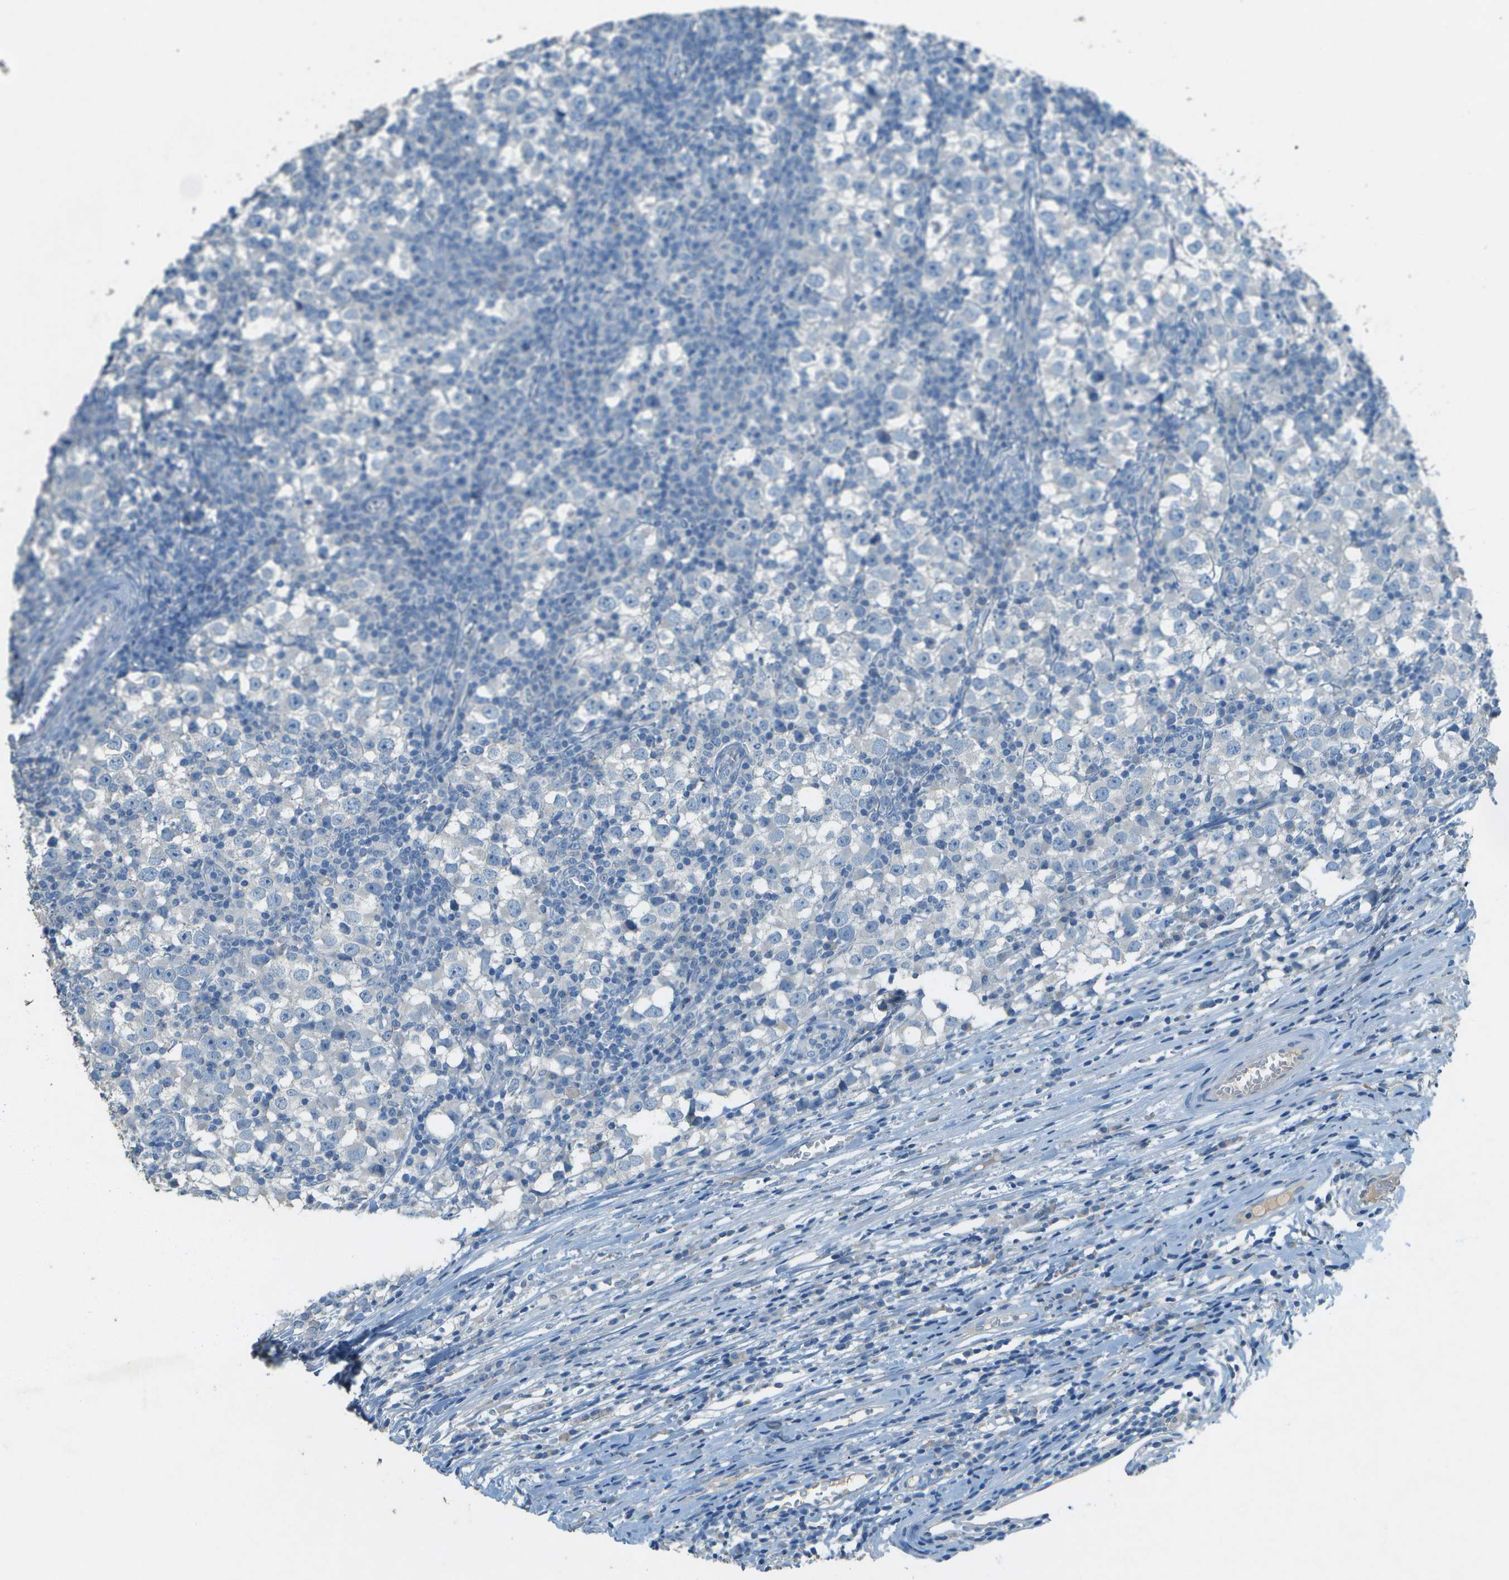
{"staining": {"intensity": "negative", "quantity": "none", "location": "none"}, "tissue": "testis cancer", "cell_type": "Tumor cells", "image_type": "cancer", "snomed": [{"axis": "morphology", "description": "Seminoma, NOS"}, {"axis": "topography", "description": "Testis"}], "caption": "Photomicrograph shows no protein expression in tumor cells of testis cancer (seminoma) tissue. The staining was performed using DAB to visualize the protein expression in brown, while the nuclei were stained in blue with hematoxylin (Magnification: 20x).", "gene": "LGI2", "patient": {"sex": "male", "age": 65}}